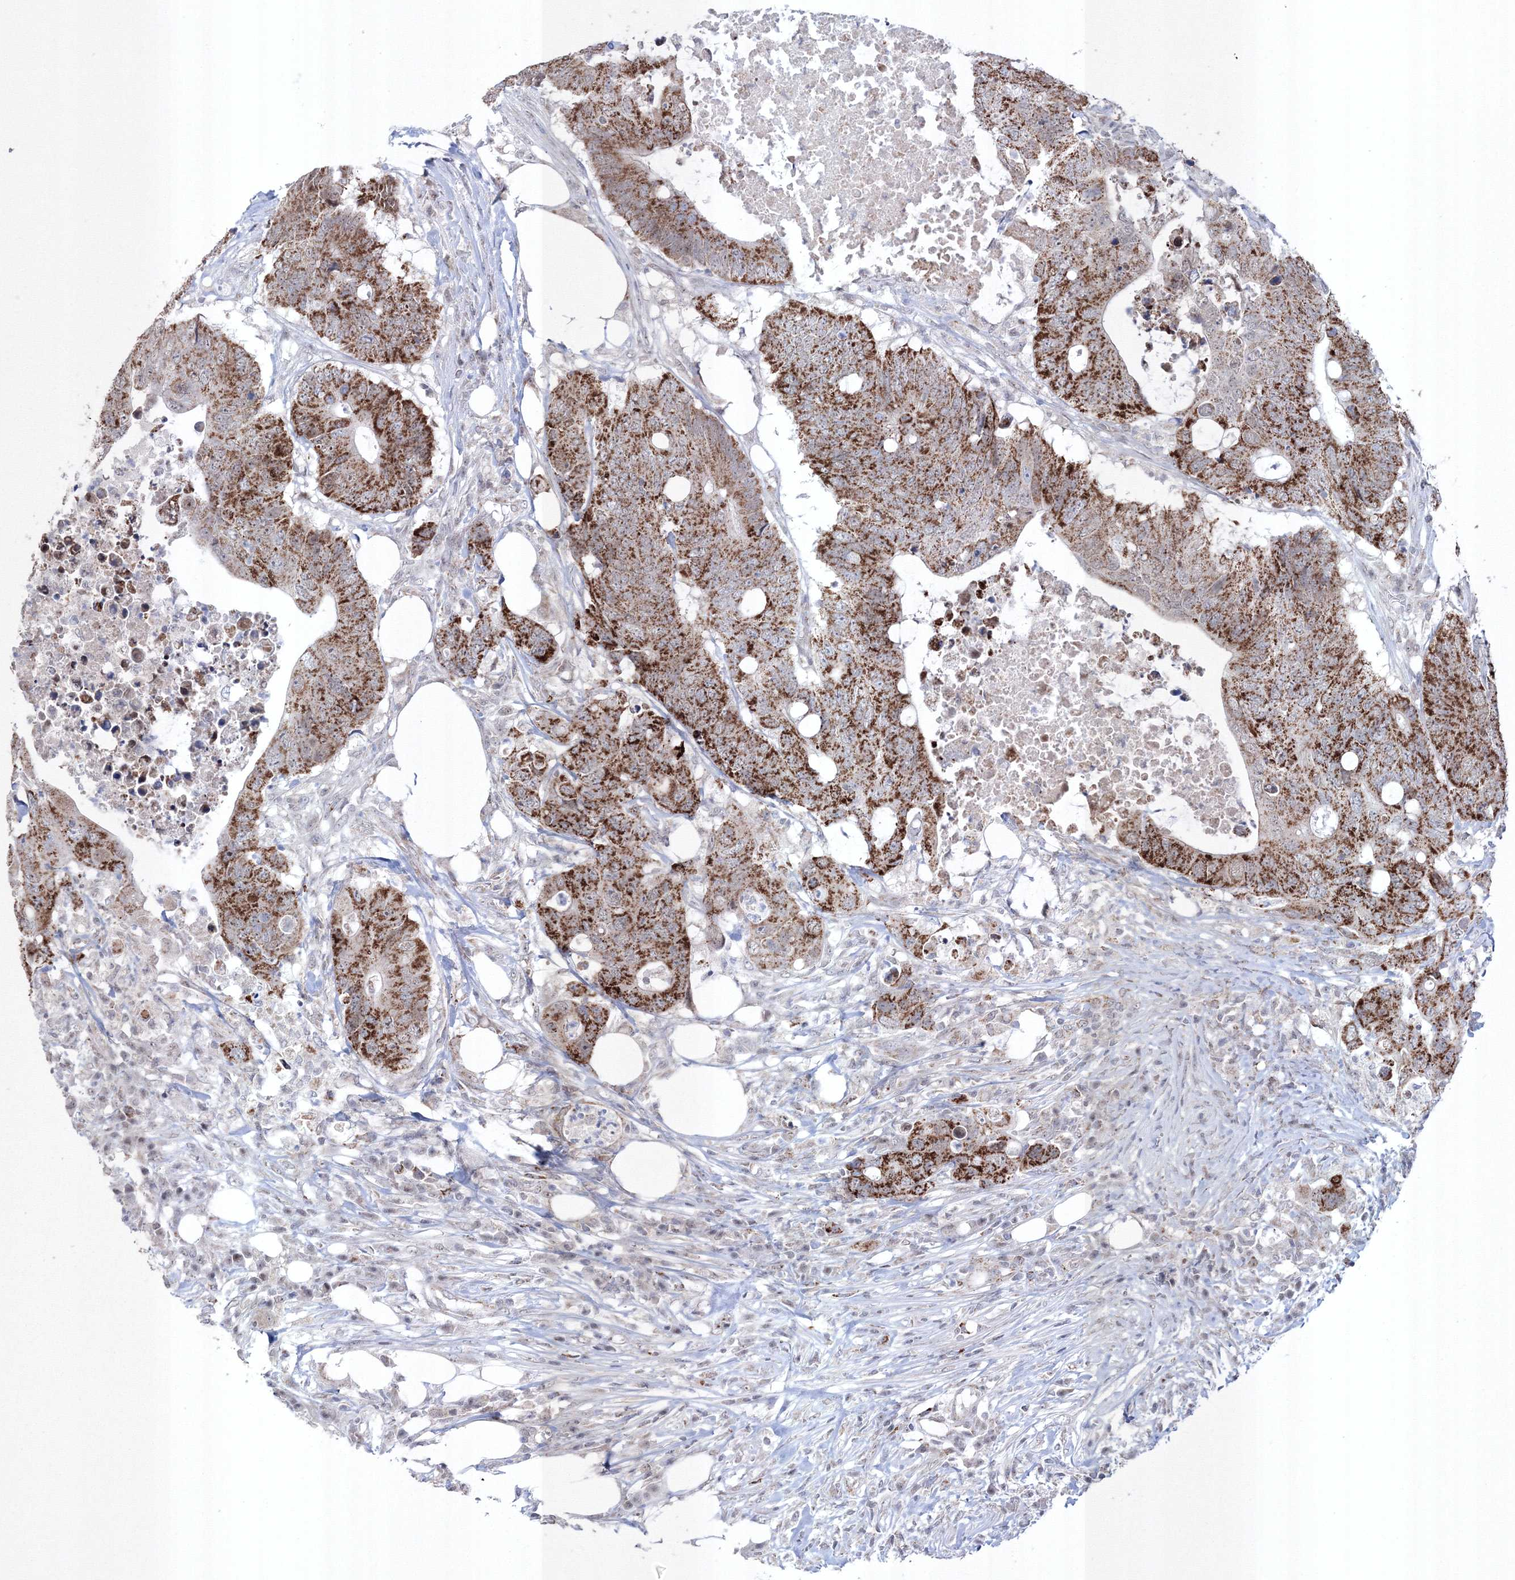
{"staining": {"intensity": "strong", "quantity": ">75%", "location": "cytoplasmic/membranous"}, "tissue": "colorectal cancer", "cell_type": "Tumor cells", "image_type": "cancer", "snomed": [{"axis": "morphology", "description": "Adenocarcinoma, NOS"}, {"axis": "topography", "description": "Colon"}], "caption": "Immunohistochemistry staining of colorectal cancer, which displays high levels of strong cytoplasmic/membranous expression in approximately >75% of tumor cells indicating strong cytoplasmic/membranous protein staining. The staining was performed using DAB (3,3'-diaminobenzidine) (brown) for protein detection and nuclei were counterstained in hematoxylin (blue).", "gene": "GRSF1", "patient": {"sex": "male", "age": 71}}